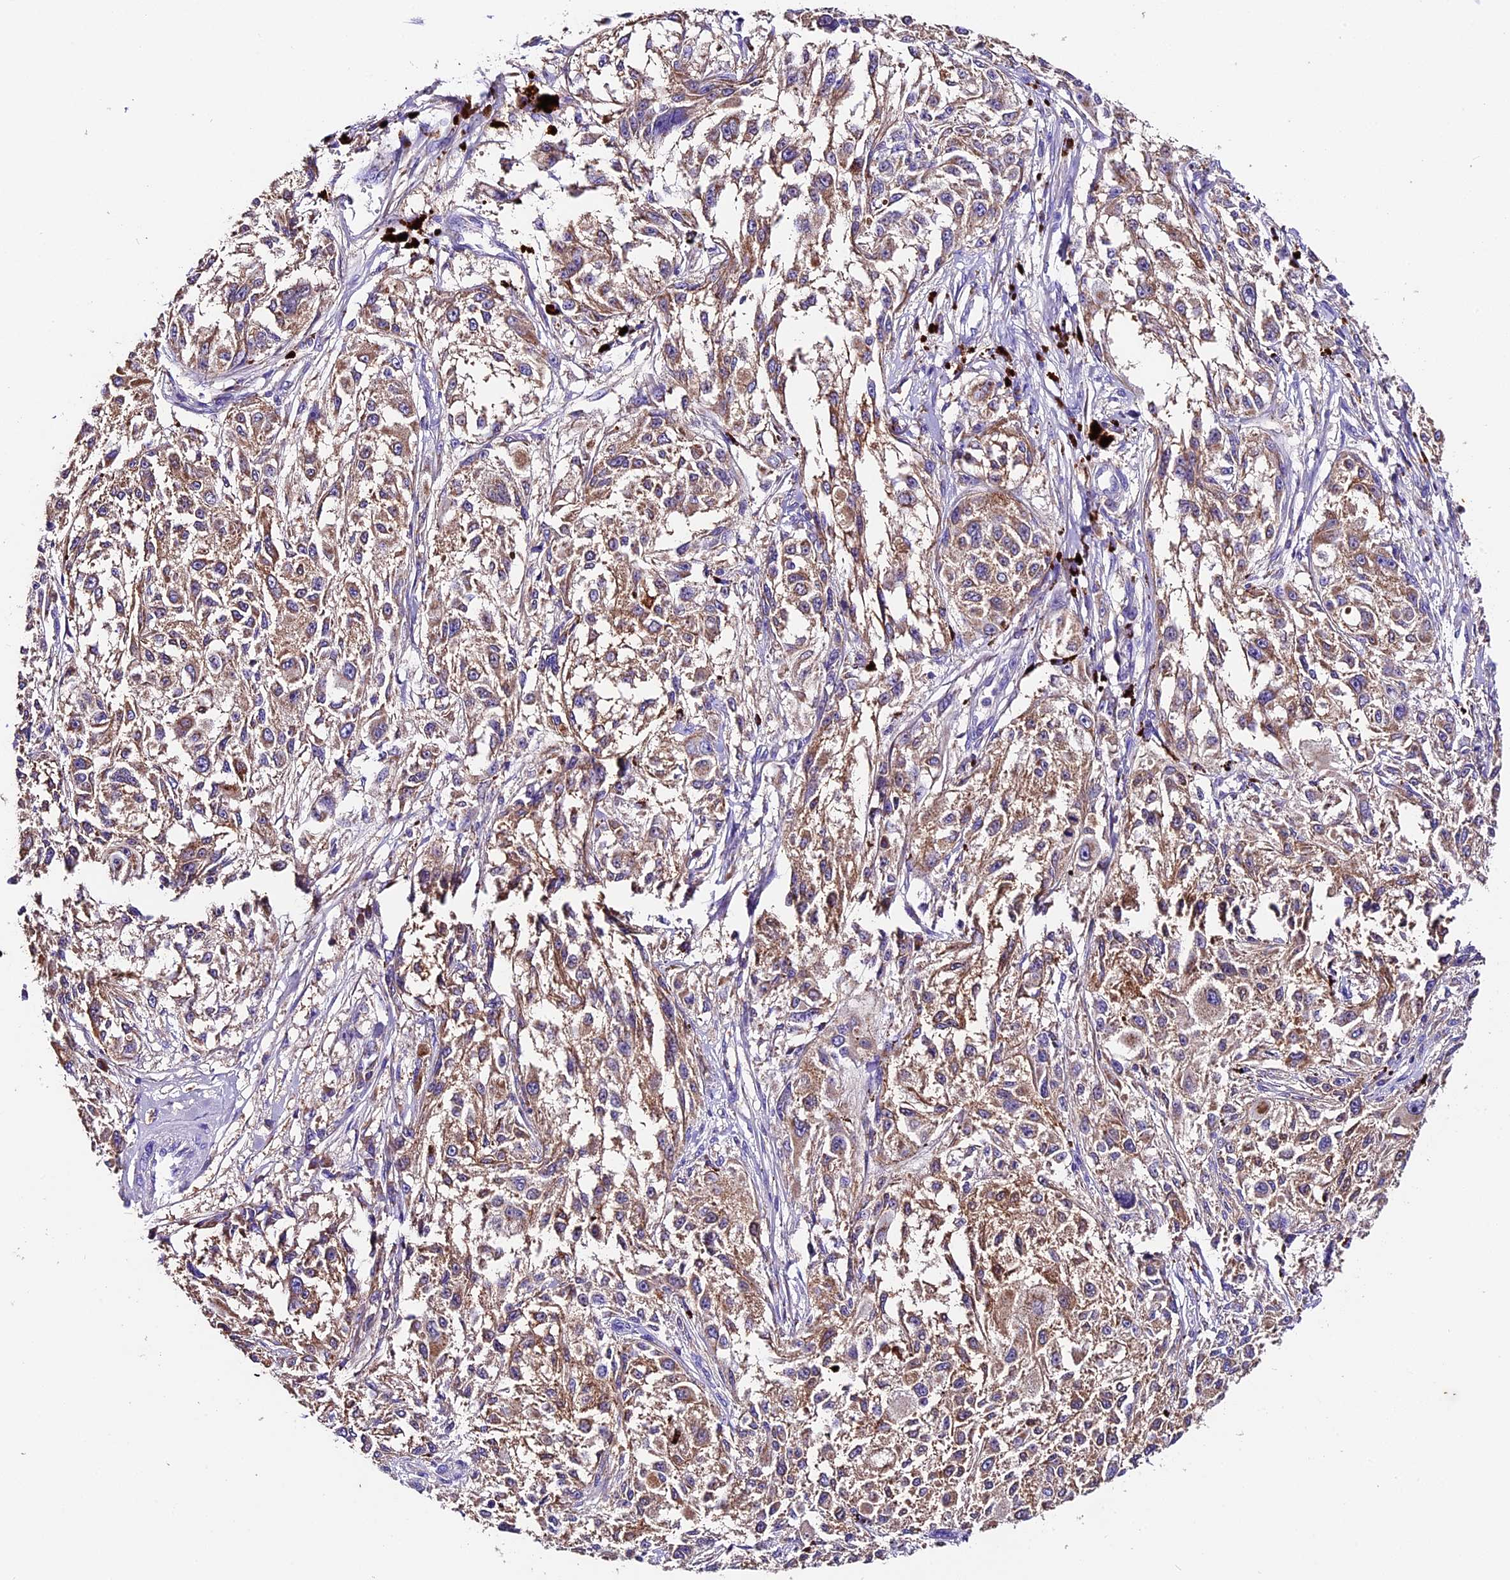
{"staining": {"intensity": "moderate", "quantity": ">75%", "location": "cytoplasmic/membranous"}, "tissue": "melanoma", "cell_type": "Tumor cells", "image_type": "cancer", "snomed": [{"axis": "morphology", "description": "Necrosis, NOS"}, {"axis": "morphology", "description": "Malignant melanoma, NOS"}, {"axis": "topography", "description": "Skin"}], "caption": "Protein expression analysis of malignant melanoma shows moderate cytoplasmic/membranous positivity in about >75% of tumor cells.", "gene": "SIX5", "patient": {"sex": "female", "age": 87}}